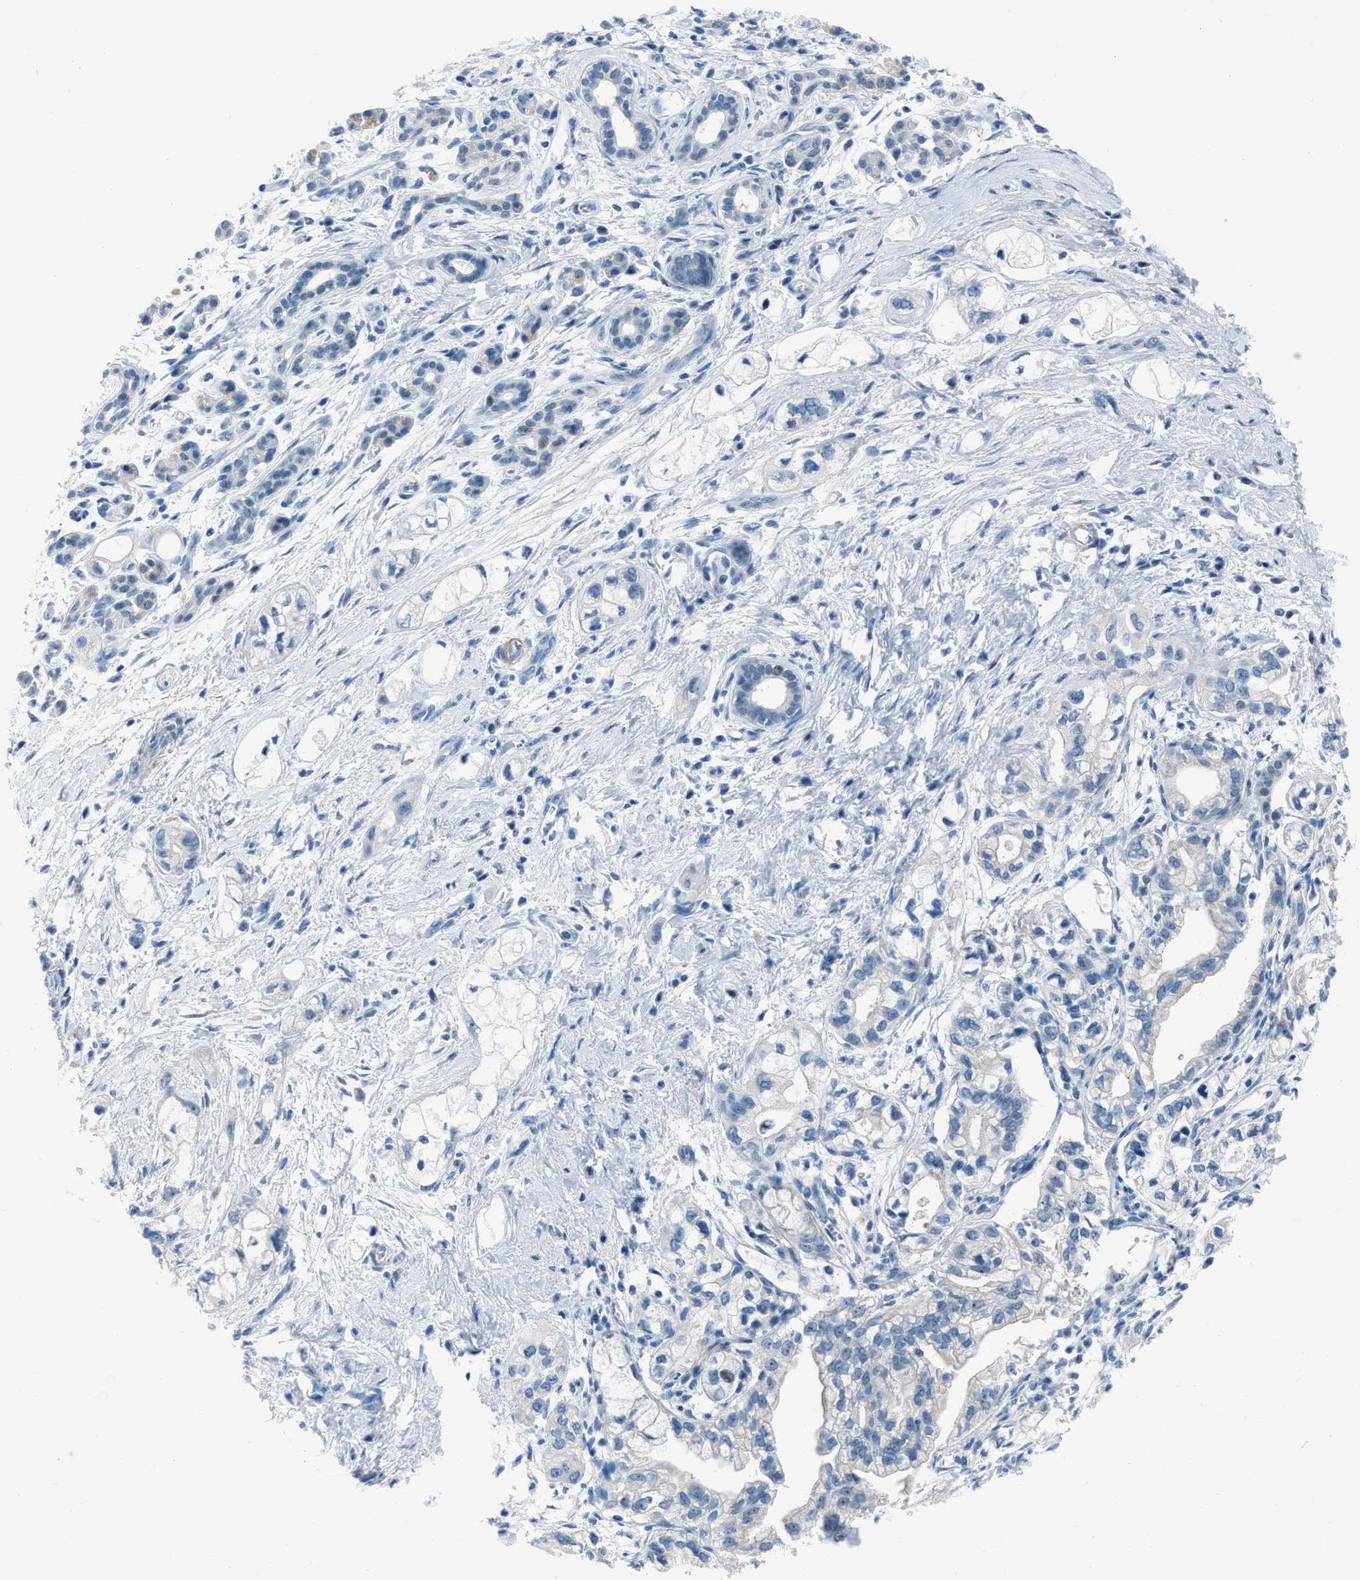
{"staining": {"intensity": "negative", "quantity": "none", "location": "none"}, "tissue": "pancreatic cancer", "cell_type": "Tumor cells", "image_type": "cancer", "snomed": [{"axis": "morphology", "description": "Adenocarcinoma, NOS"}, {"axis": "topography", "description": "Pancreas"}], "caption": "This is an immunohistochemistry (IHC) histopathology image of adenocarcinoma (pancreatic). There is no staining in tumor cells.", "gene": "SPATC1L", "patient": {"sex": "male", "age": 74}}